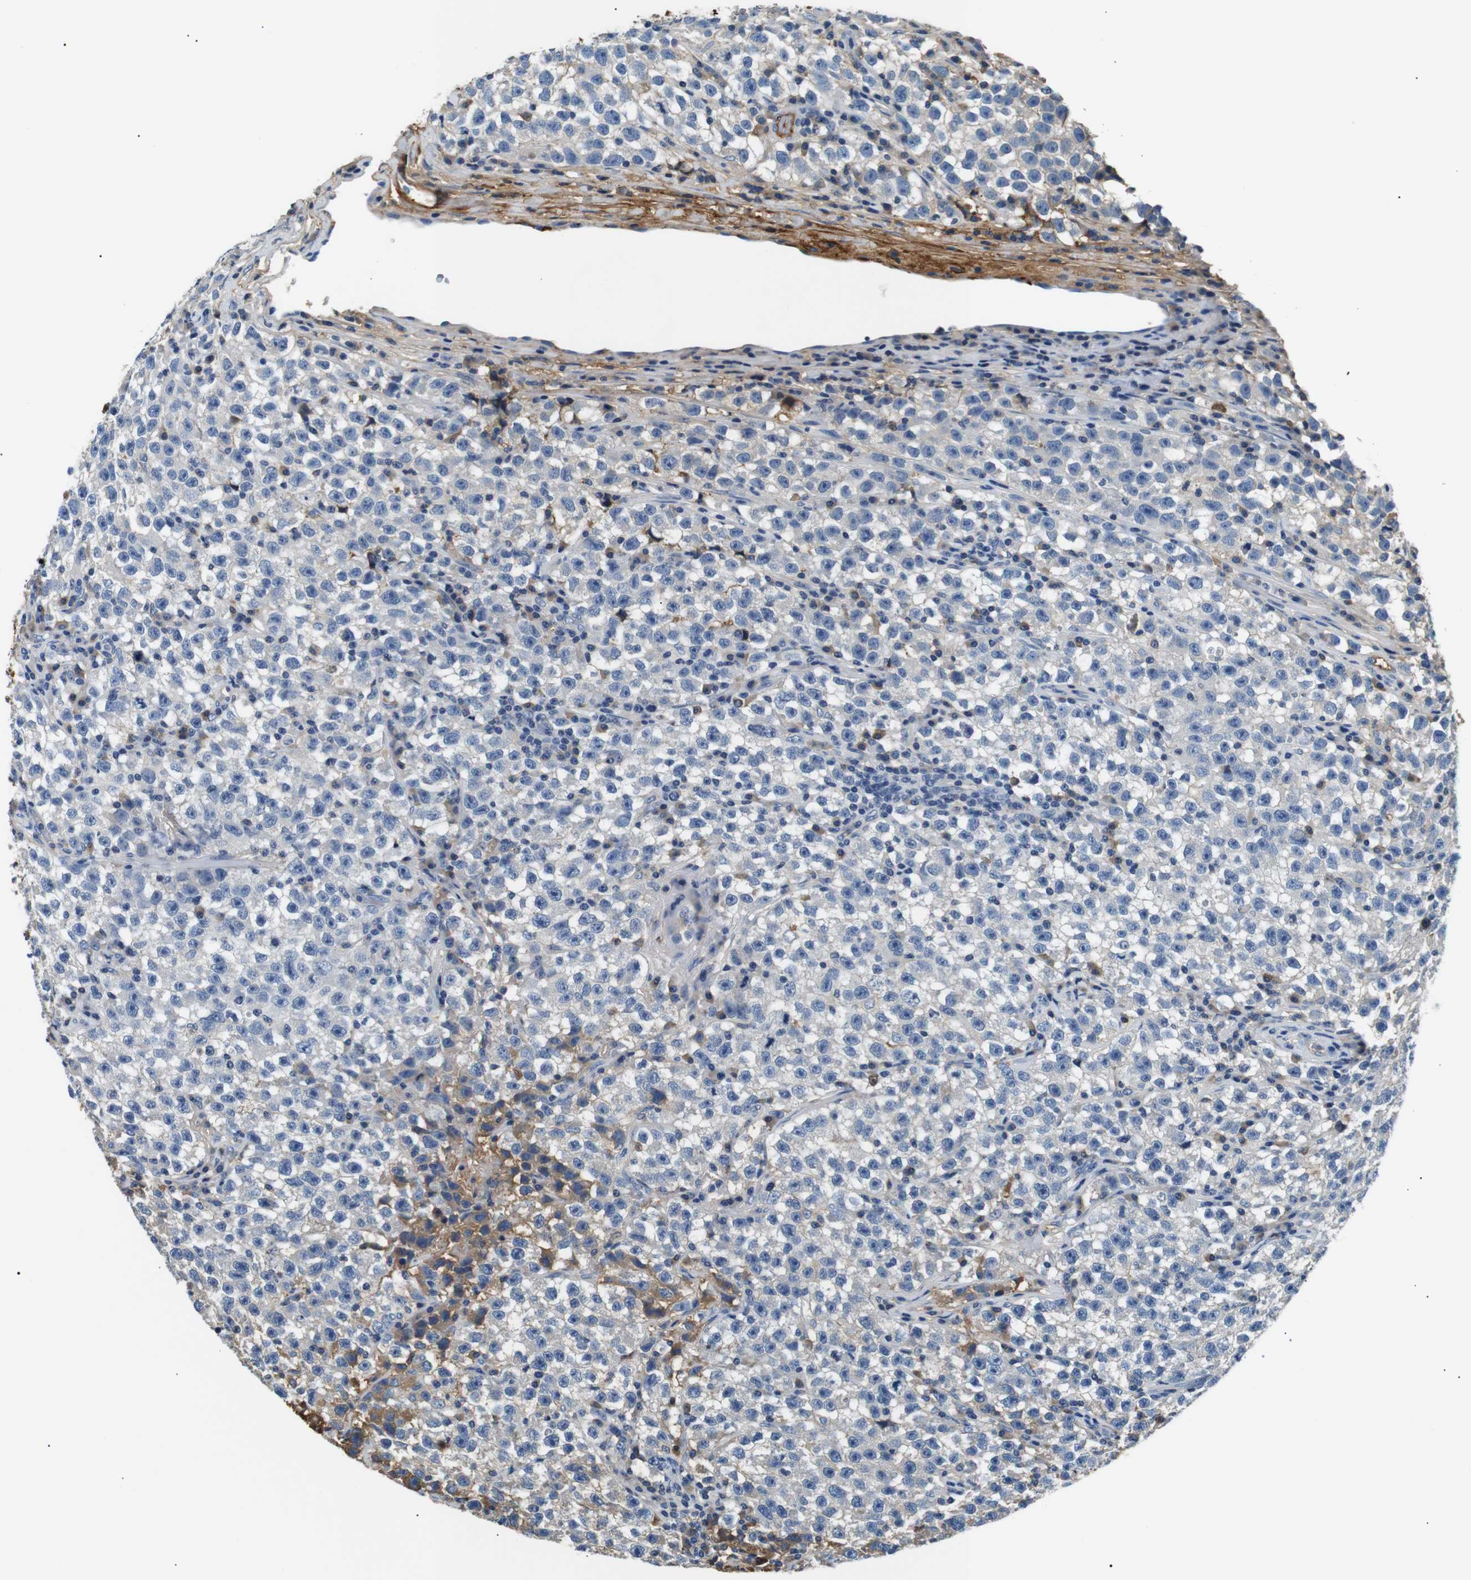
{"staining": {"intensity": "moderate", "quantity": "<25%", "location": "cytoplasmic/membranous,nuclear"}, "tissue": "testis cancer", "cell_type": "Tumor cells", "image_type": "cancer", "snomed": [{"axis": "morphology", "description": "Seminoma, NOS"}, {"axis": "topography", "description": "Testis"}], "caption": "A high-resolution image shows immunohistochemistry (IHC) staining of testis cancer (seminoma), which displays moderate cytoplasmic/membranous and nuclear positivity in about <25% of tumor cells.", "gene": "LHCGR", "patient": {"sex": "male", "age": 22}}